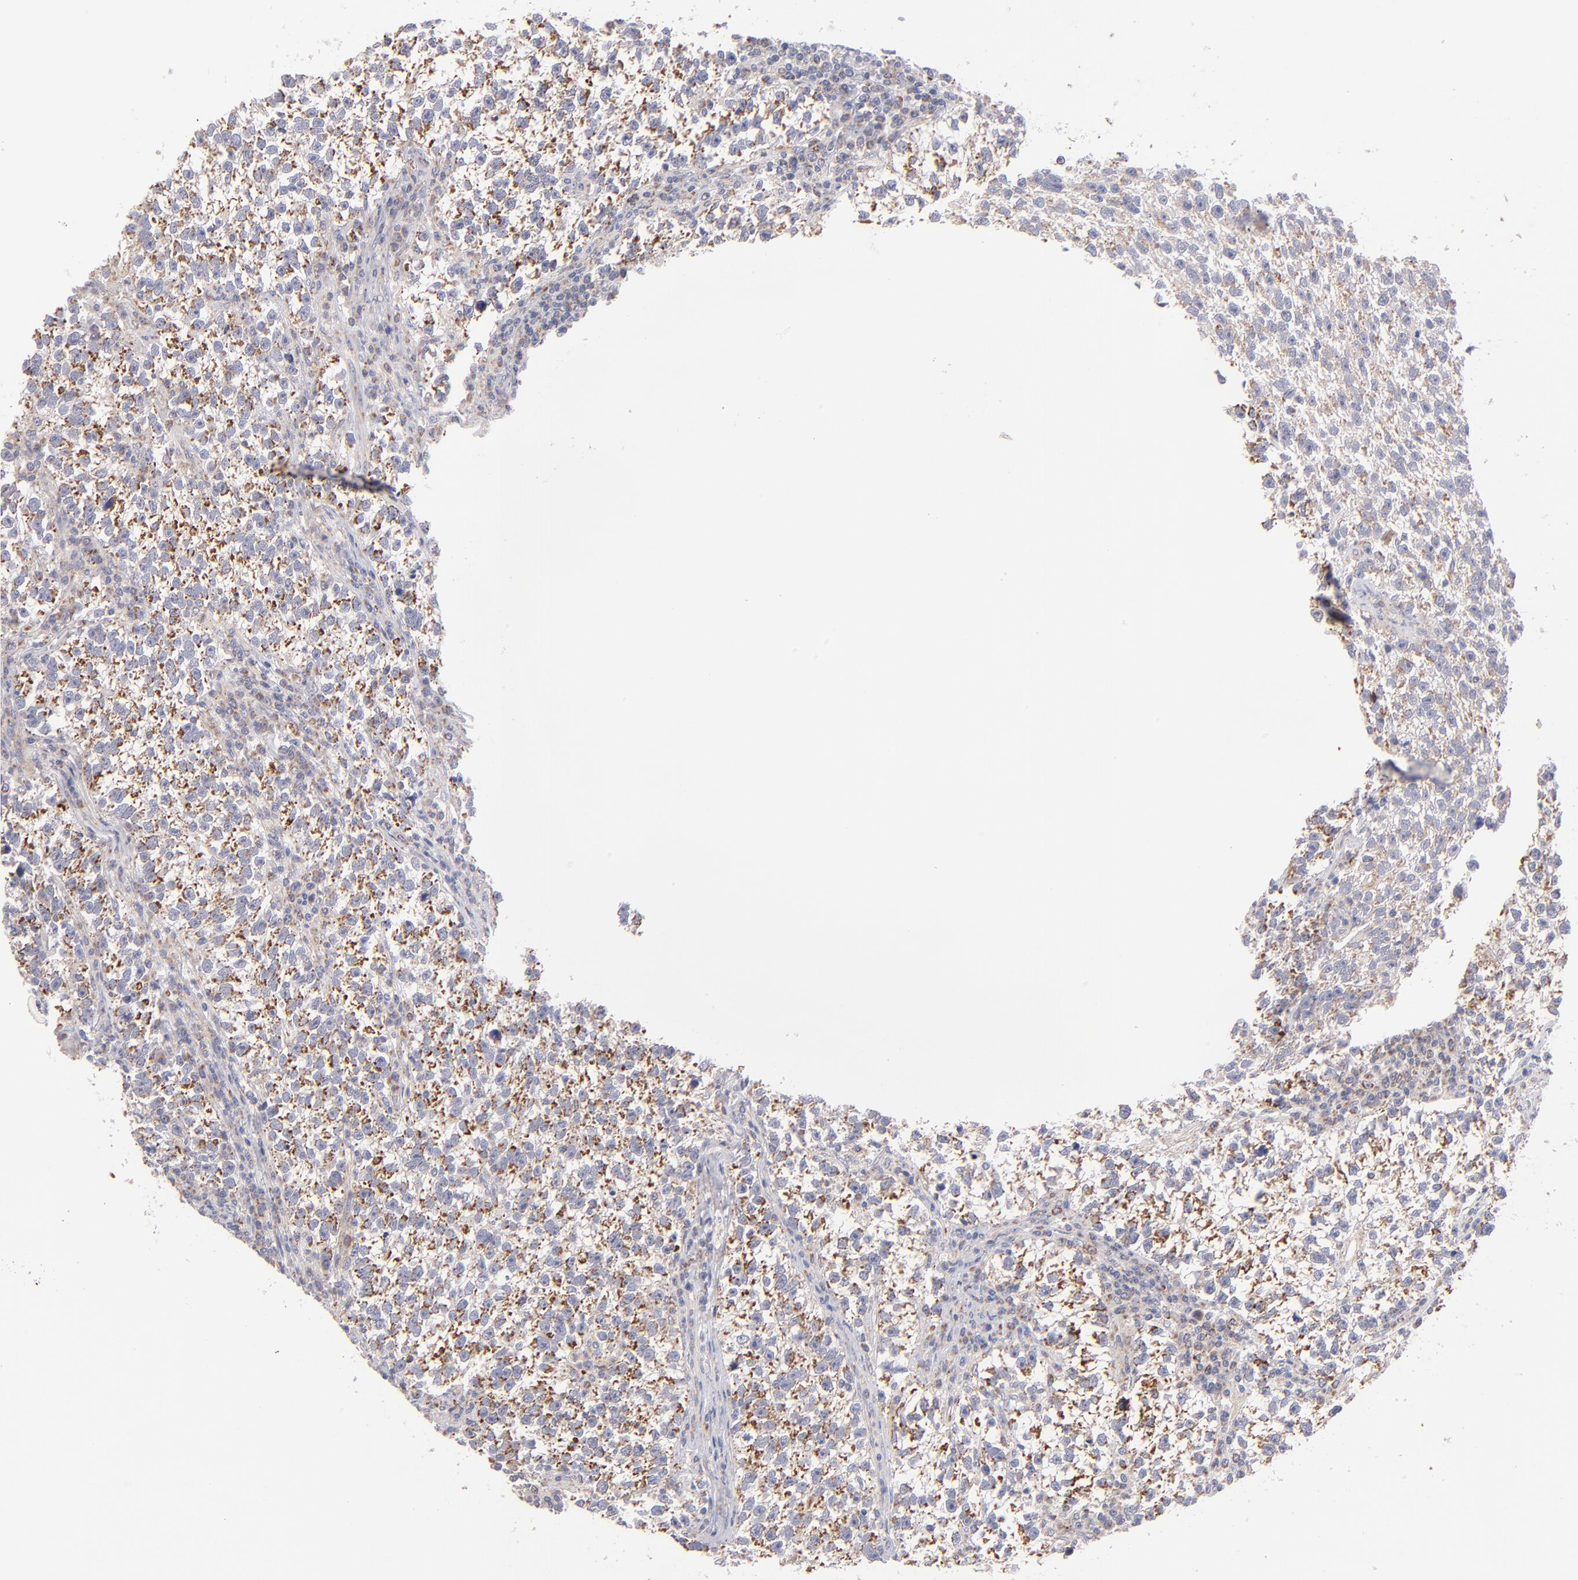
{"staining": {"intensity": "weak", "quantity": ">75%", "location": "cytoplasmic/membranous"}, "tissue": "testis cancer", "cell_type": "Tumor cells", "image_type": "cancer", "snomed": [{"axis": "morphology", "description": "Seminoma, NOS"}, {"axis": "topography", "description": "Testis"}], "caption": "Immunohistochemistry of human testis seminoma demonstrates low levels of weak cytoplasmic/membranous staining in approximately >75% of tumor cells.", "gene": "HCCS", "patient": {"sex": "male", "age": 38}}